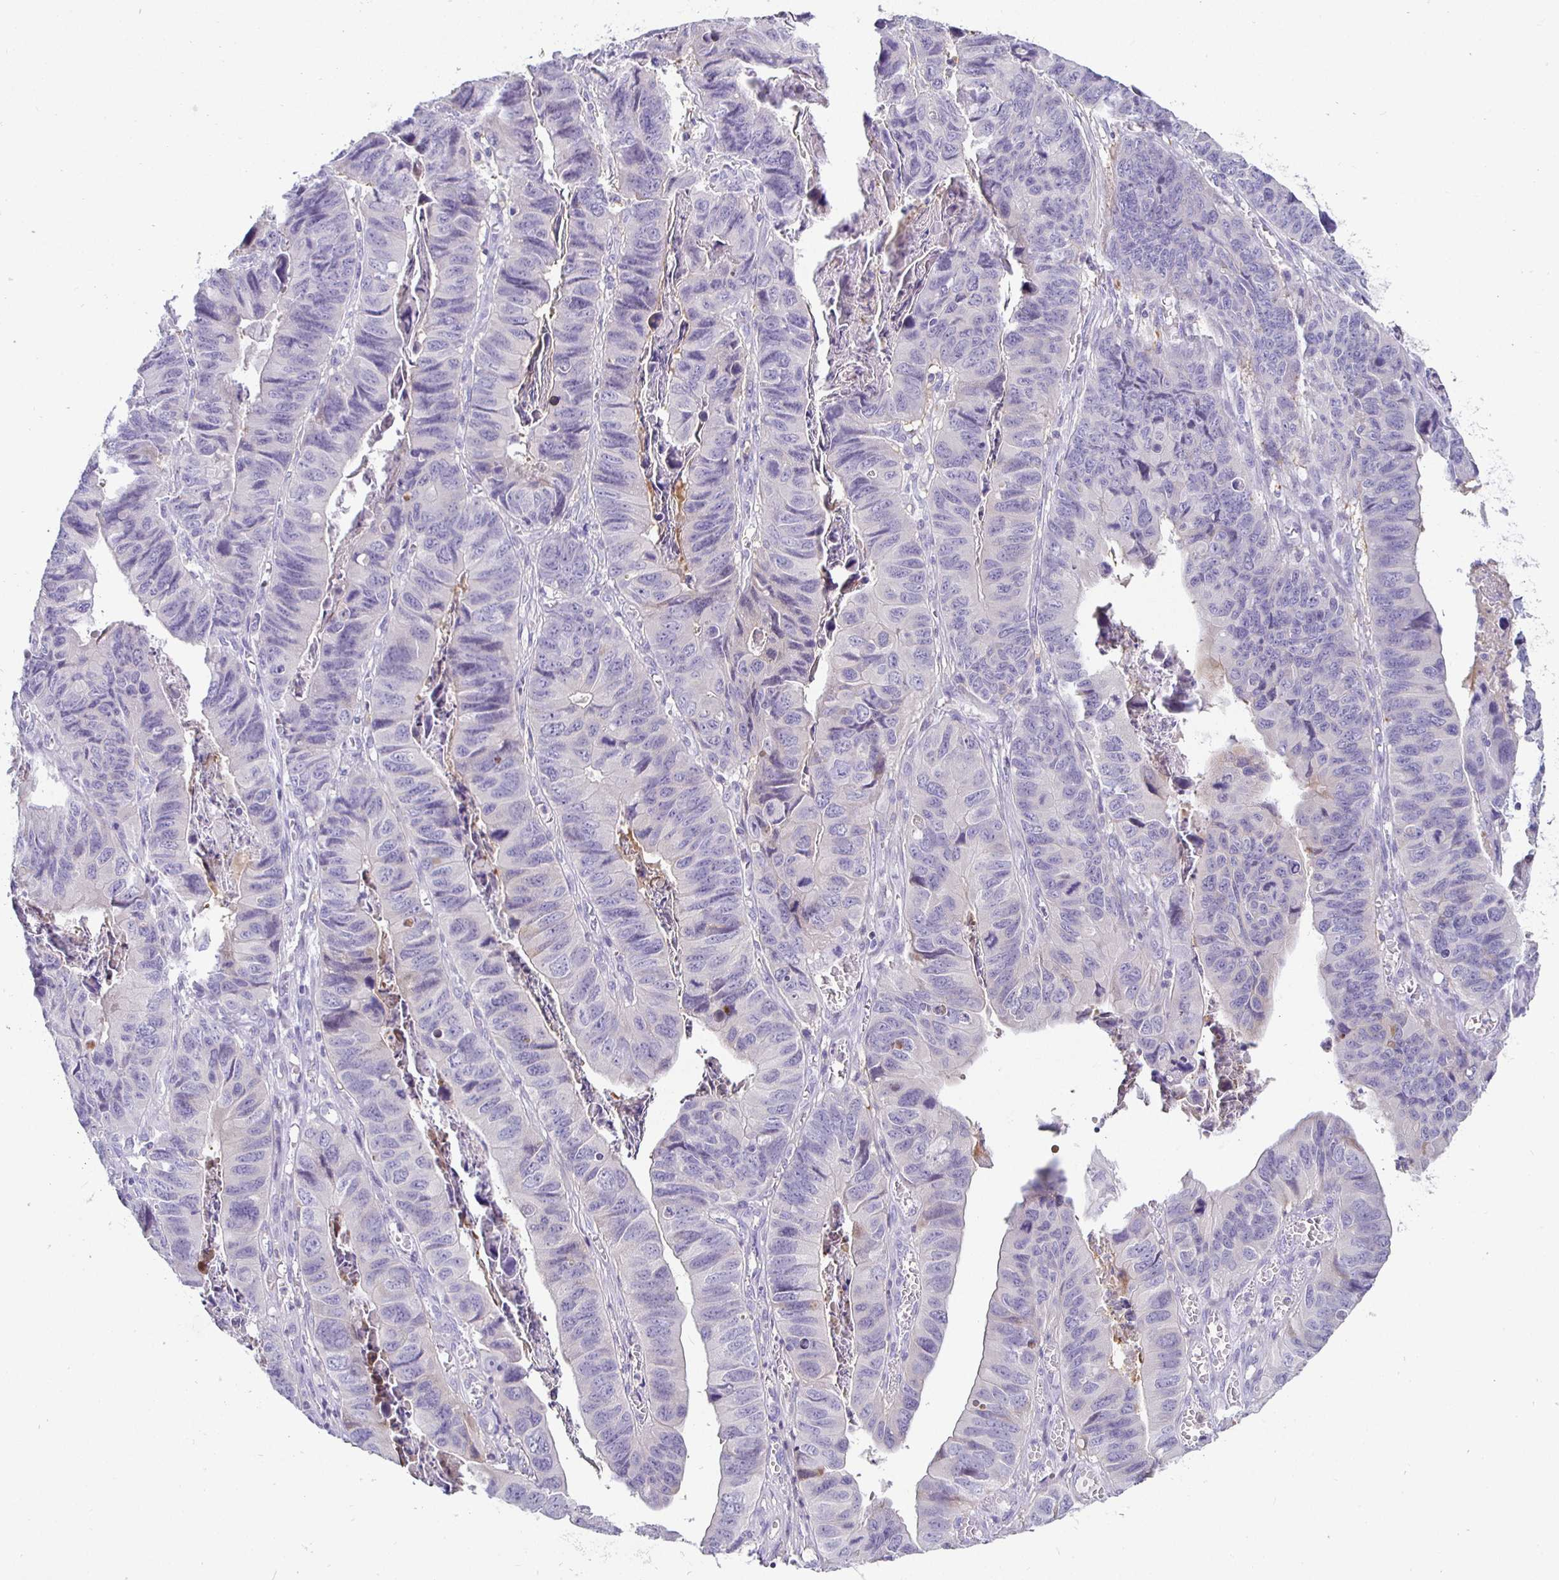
{"staining": {"intensity": "negative", "quantity": "none", "location": "none"}, "tissue": "stomach cancer", "cell_type": "Tumor cells", "image_type": "cancer", "snomed": [{"axis": "morphology", "description": "Adenocarcinoma, NOS"}, {"axis": "topography", "description": "Stomach, lower"}], "caption": "High magnification brightfield microscopy of stomach cancer (adenocarcinoma) stained with DAB (brown) and counterstained with hematoxylin (blue): tumor cells show no significant expression. (DAB (3,3'-diaminobenzidine) immunohistochemistry with hematoxylin counter stain).", "gene": "SIRPA", "patient": {"sex": "male", "age": 77}}